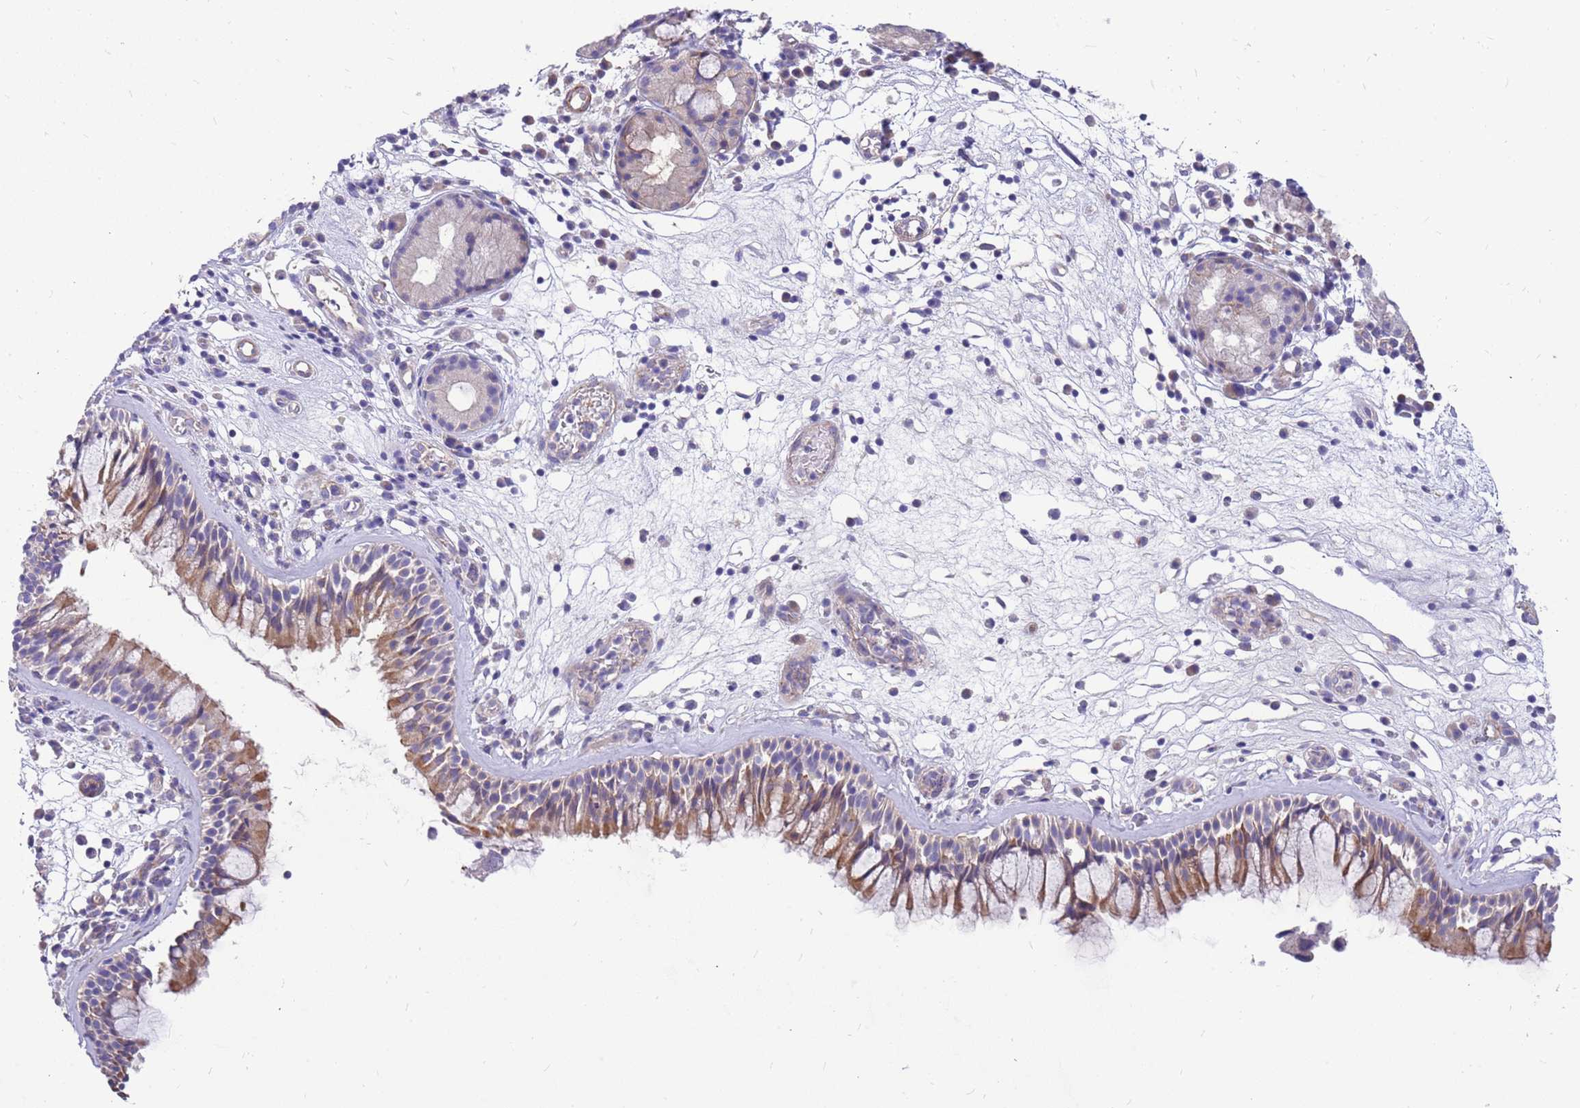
{"staining": {"intensity": "moderate", "quantity": "25%-75%", "location": "cytoplasmic/membranous"}, "tissue": "nasopharynx", "cell_type": "Respiratory epithelial cells", "image_type": "normal", "snomed": [{"axis": "morphology", "description": "Normal tissue, NOS"}, {"axis": "morphology", "description": "Inflammation, NOS"}, {"axis": "morphology", "description": "Malignant melanoma, Metastatic site"}, {"axis": "topography", "description": "Nasopharynx"}], "caption": "Immunohistochemistry (DAB) staining of unremarkable nasopharynx exhibits moderate cytoplasmic/membranous protein positivity in about 25%-75% of respiratory epithelial cells. (Brightfield microscopy of DAB IHC at high magnification).", "gene": "MVD", "patient": {"sex": "male", "age": 70}}